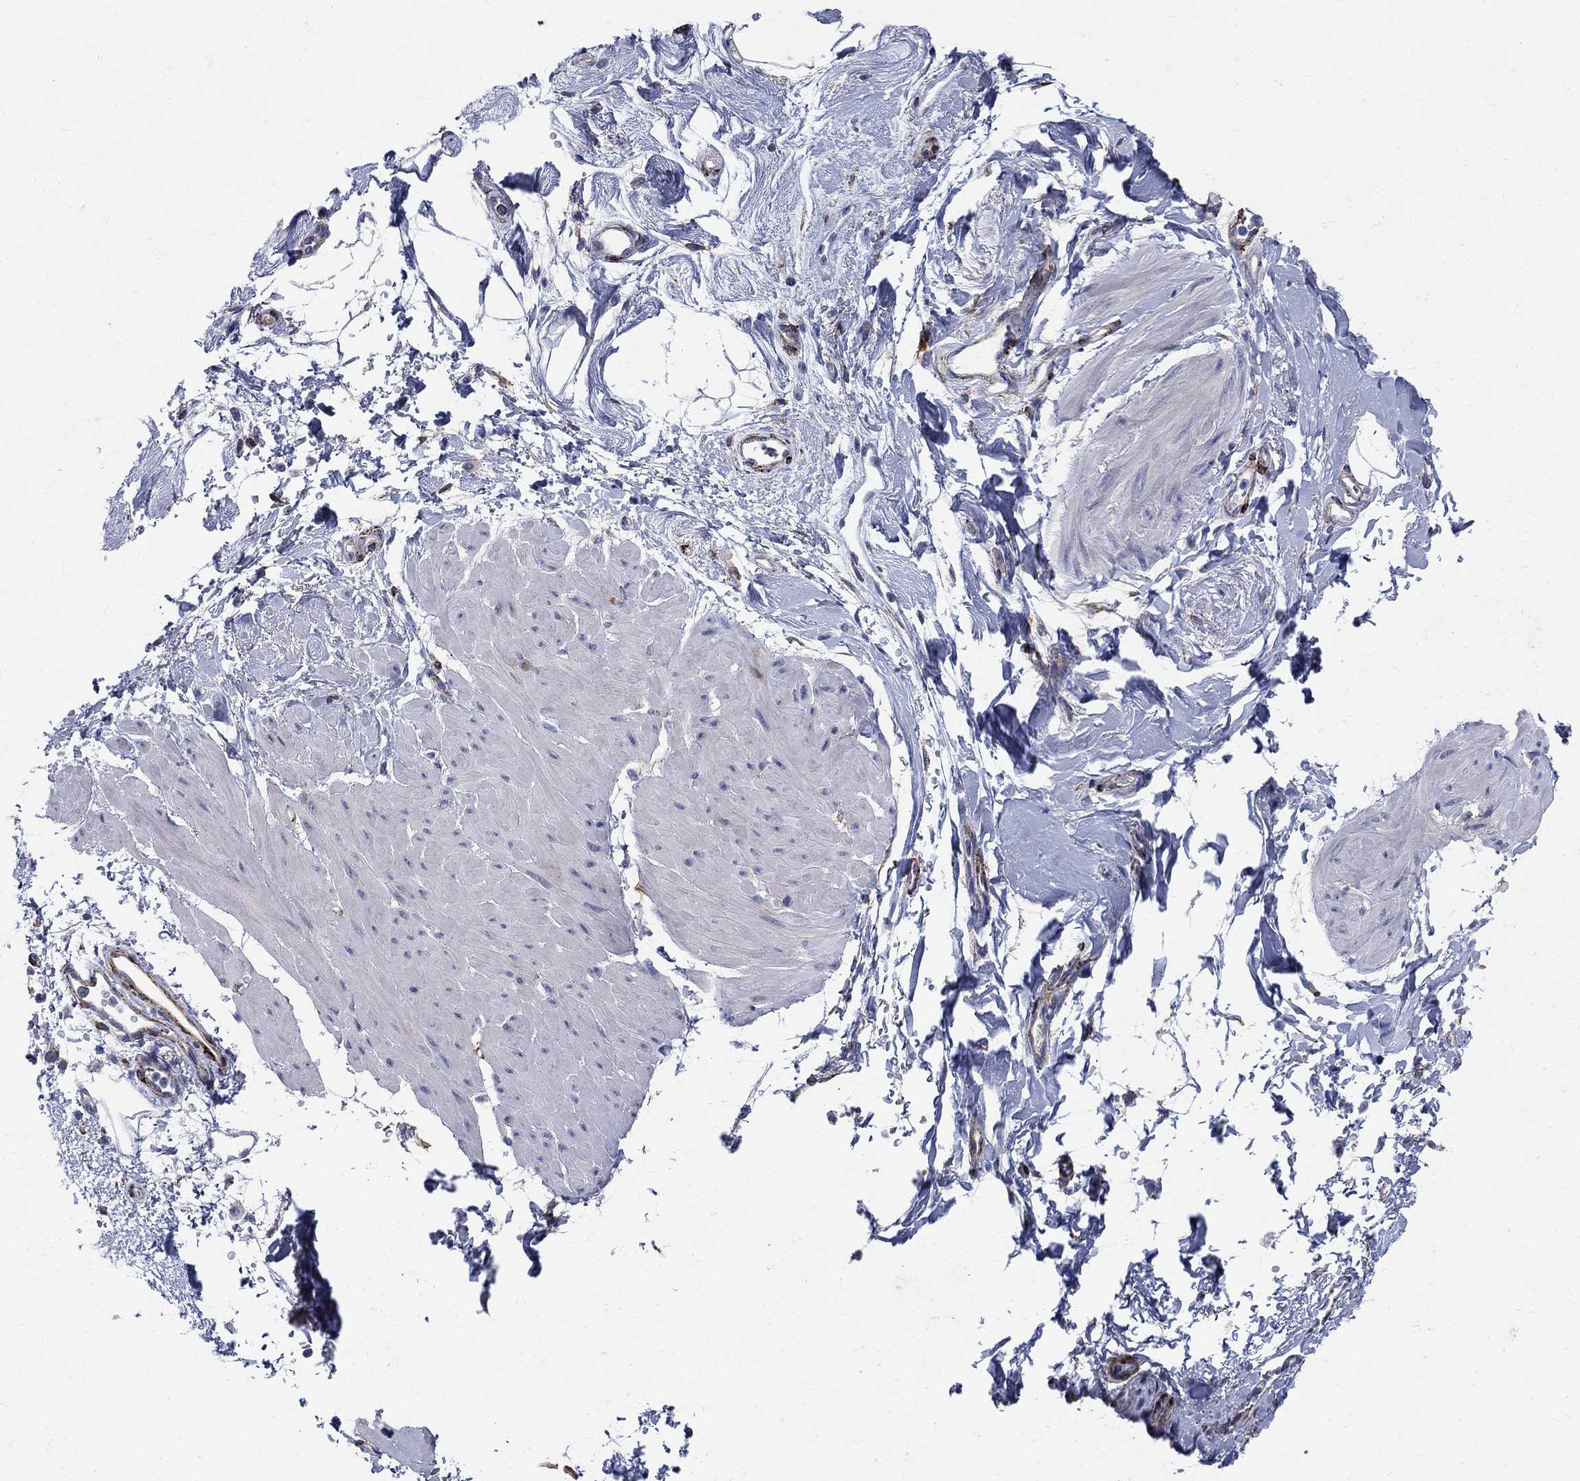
{"staining": {"intensity": "negative", "quantity": "none", "location": "none"}, "tissue": "smooth muscle", "cell_type": "Smooth muscle cells", "image_type": "normal", "snomed": [{"axis": "morphology", "description": "Normal tissue, NOS"}, {"axis": "topography", "description": "Adipose tissue"}, {"axis": "topography", "description": "Smooth muscle"}, {"axis": "topography", "description": "Peripheral nerve tissue"}], "caption": "Normal smooth muscle was stained to show a protein in brown. There is no significant positivity in smooth muscle cells. (Brightfield microscopy of DAB (3,3'-diaminobenzidine) IHC at high magnification).", "gene": "SEPTIN8", "patient": {"sex": "male", "age": 83}}